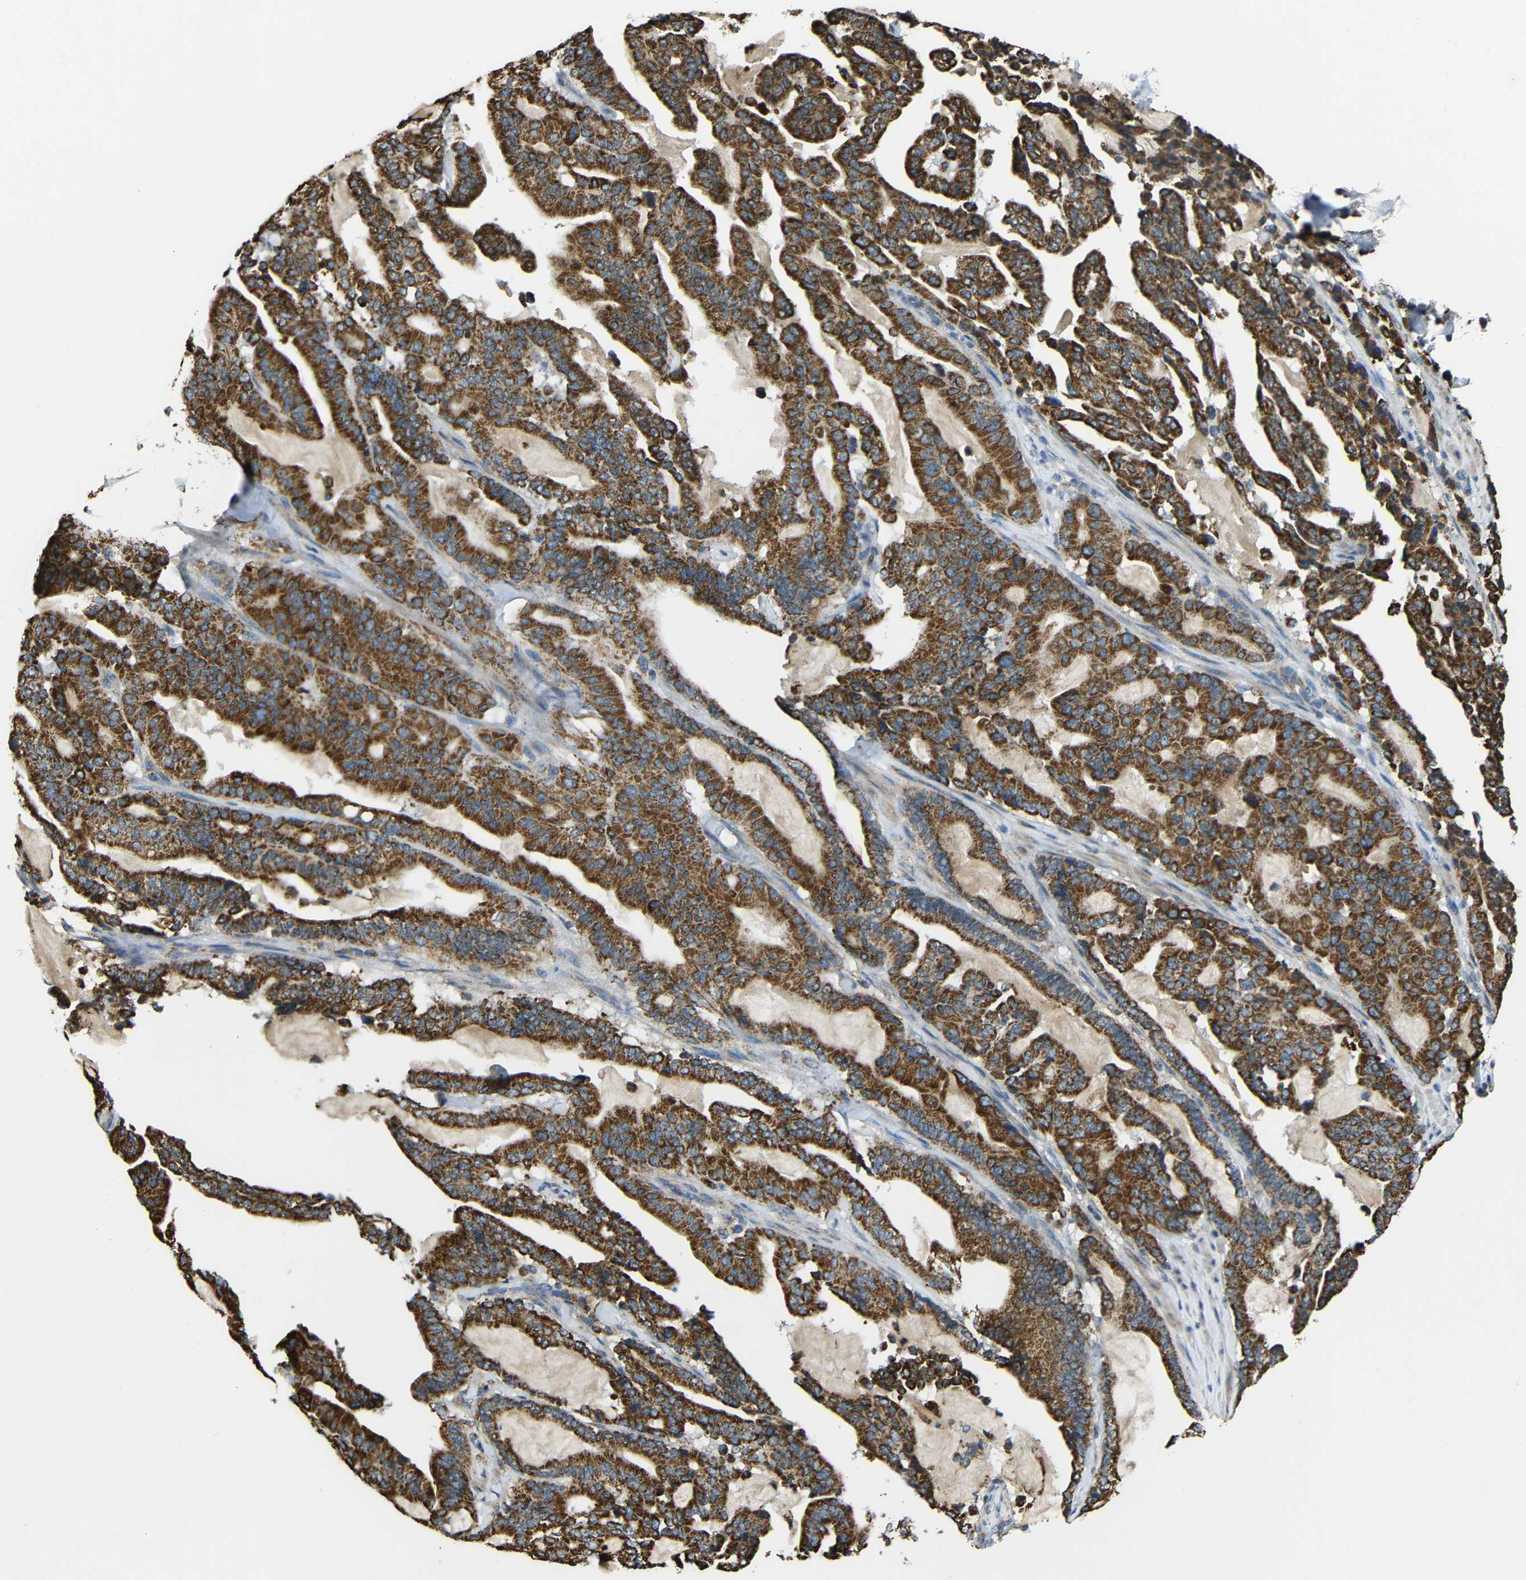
{"staining": {"intensity": "strong", "quantity": ">75%", "location": "cytoplasmic/membranous"}, "tissue": "pancreatic cancer", "cell_type": "Tumor cells", "image_type": "cancer", "snomed": [{"axis": "morphology", "description": "Adenocarcinoma, NOS"}, {"axis": "topography", "description": "Pancreas"}], "caption": "Immunohistochemistry (IHC) staining of pancreatic adenocarcinoma, which displays high levels of strong cytoplasmic/membranous positivity in about >75% of tumor cells indicating strong cytoplasmic/membranous protein positivity. The staining was performed using DAB (brown) for protein detection and nuclei were counterstained in hematoxylin (blue).", "gene": "NR3C2", "patient": {"sex": "male", "age": 63}}